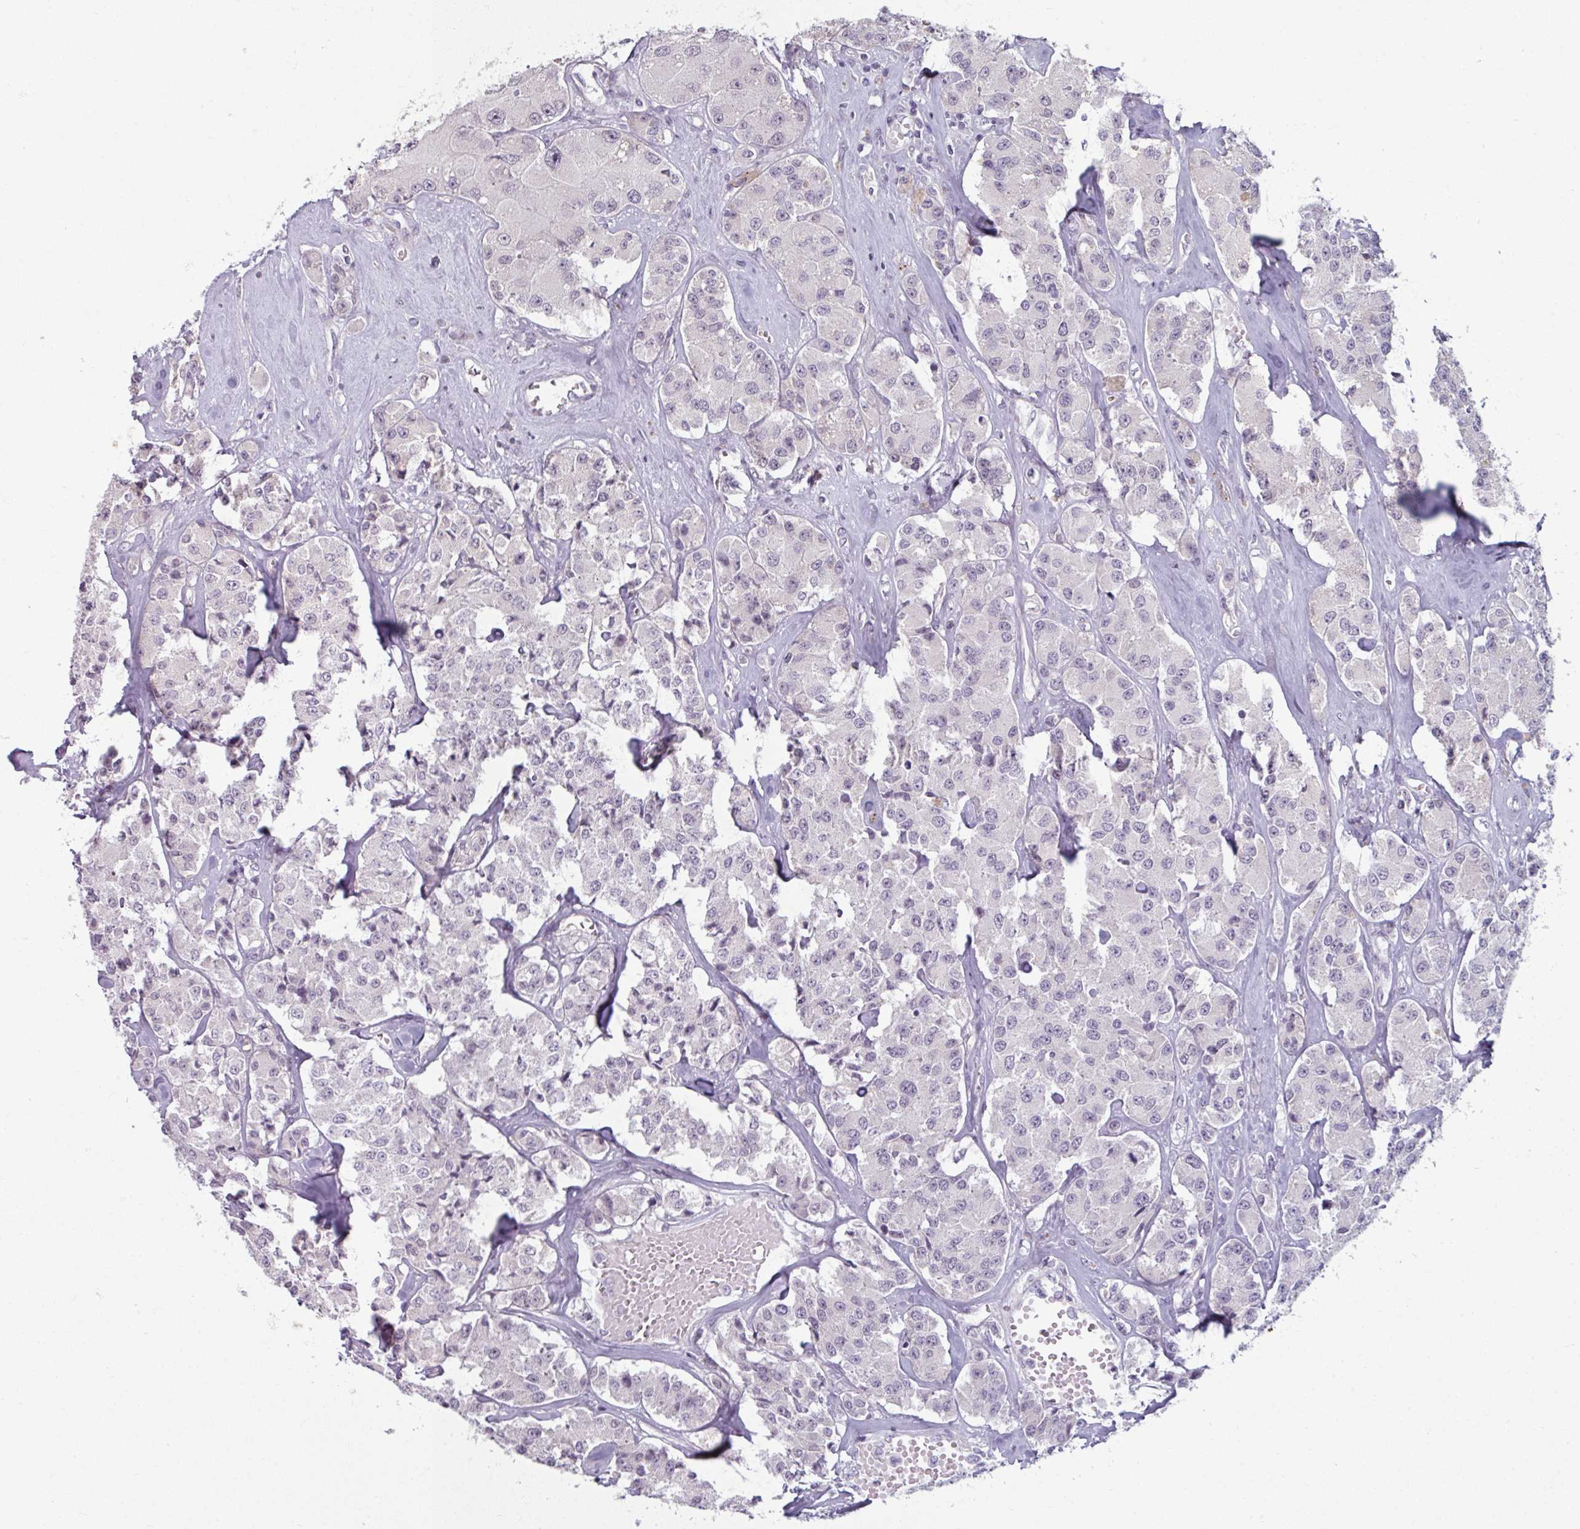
{"staining": {"intensity": "negative", "quantity": "none", "location": "none"}, "tissue": "carcinoid", "cell_type": "Tumor cells", "image_type": "cancer", "snomed": [{"axis": "morphology", "description": "Carcinoid, malignant, NOS"}, {"axis": "topography", "description": "Pancreas"}], "caption": "High magnification brightfield microscopy of carcinoid stained with DAB (brown) and counterstained with hematoxylin (blue): tumor cells show no significant expression.", "gene": "UVSSA", "patient": {"sex": "male", "age": 41}}